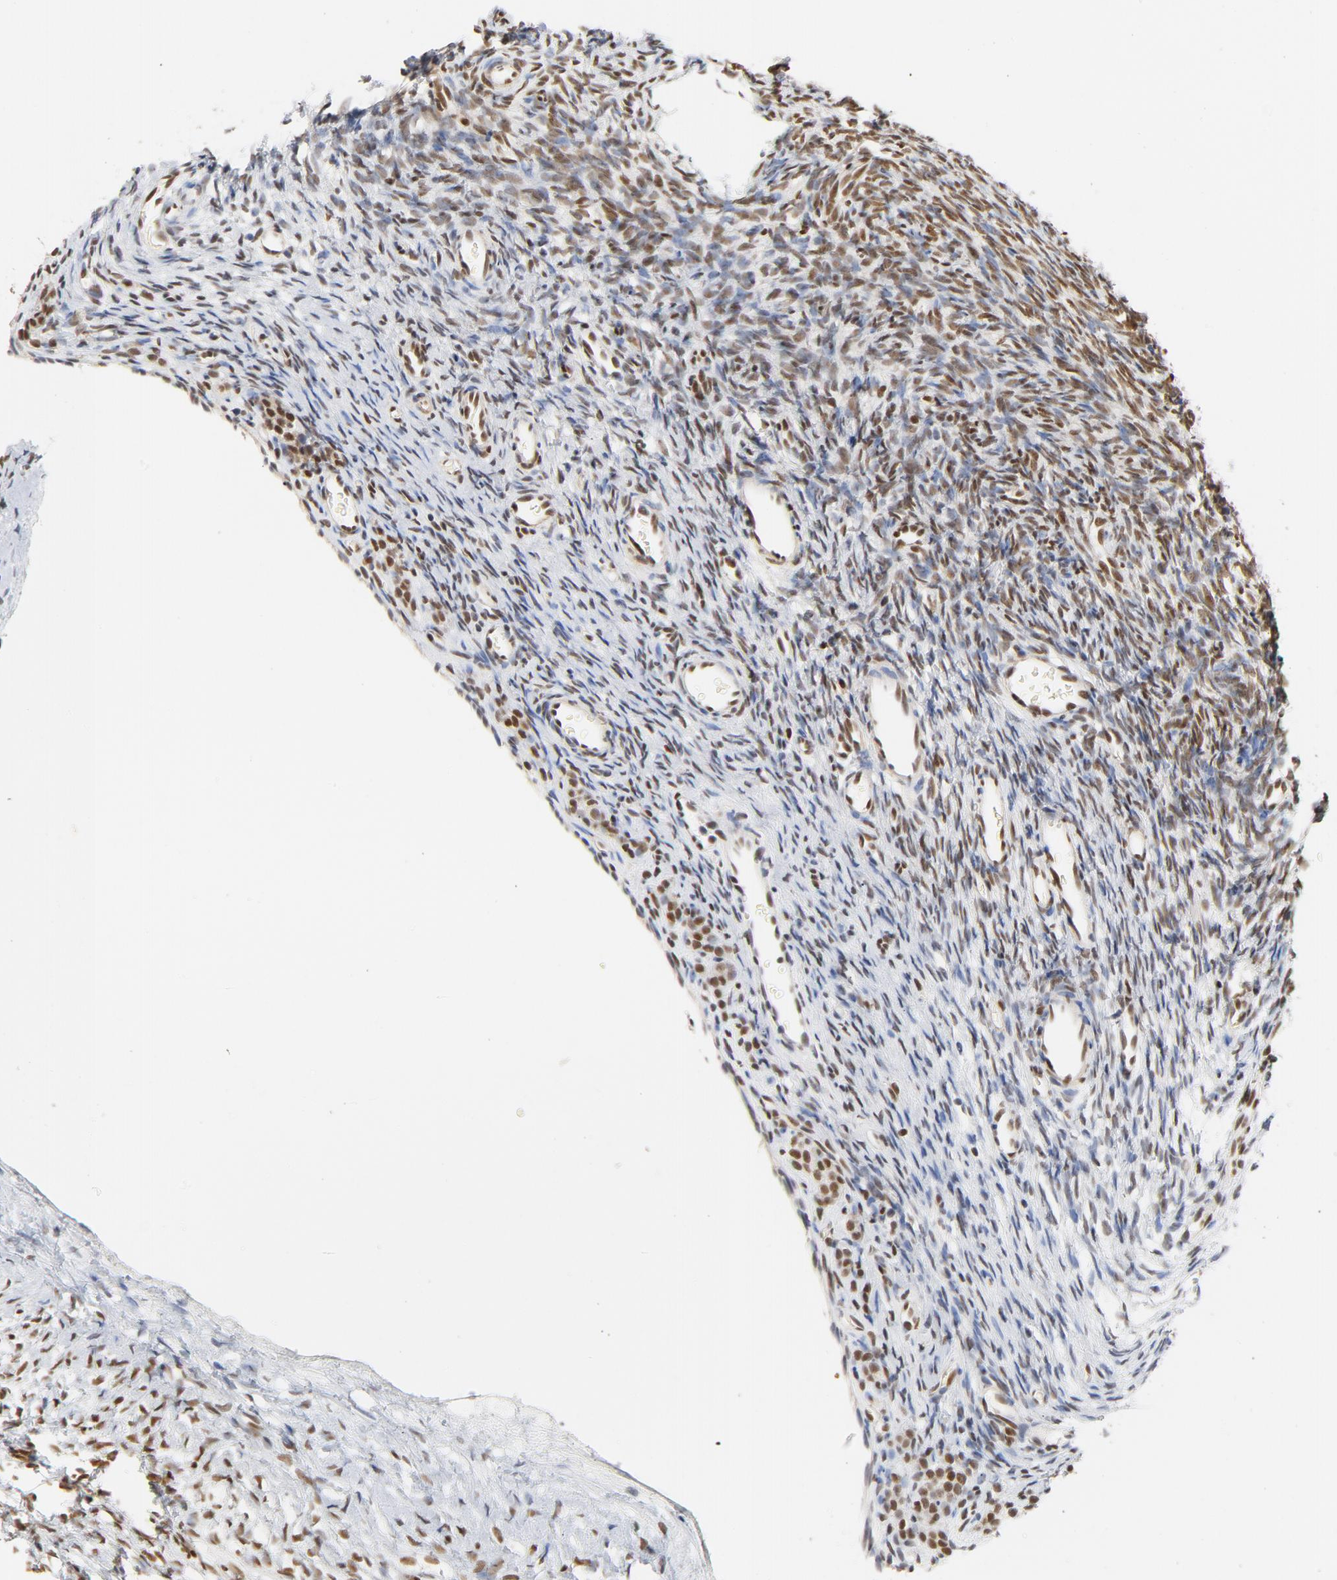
{"staining": {"intensity": "strong", "quantity": "25%-75%", "location": "nuclear"}, "tissue": "ovary", "cell_type": "Follicle cells", "image_type": "normal", "snomed": [{"axis": "morphology", "description": "Normal tissue, NOS"}, {"axis": "topography", "description": "Ovary"}], "caption": "High-magnification brightfield microscopy of benign ovary stained with DAB (brown) and counterstained with hematoxylin (blue). follicle cells exhibit strong nuclear expression is appreciated in about25%-75% of cells. (DAB IHC with brightfield microscopy, high magnification).", "gene": "CDKN1B", "patient": {"sex": "female", "age": 35}}